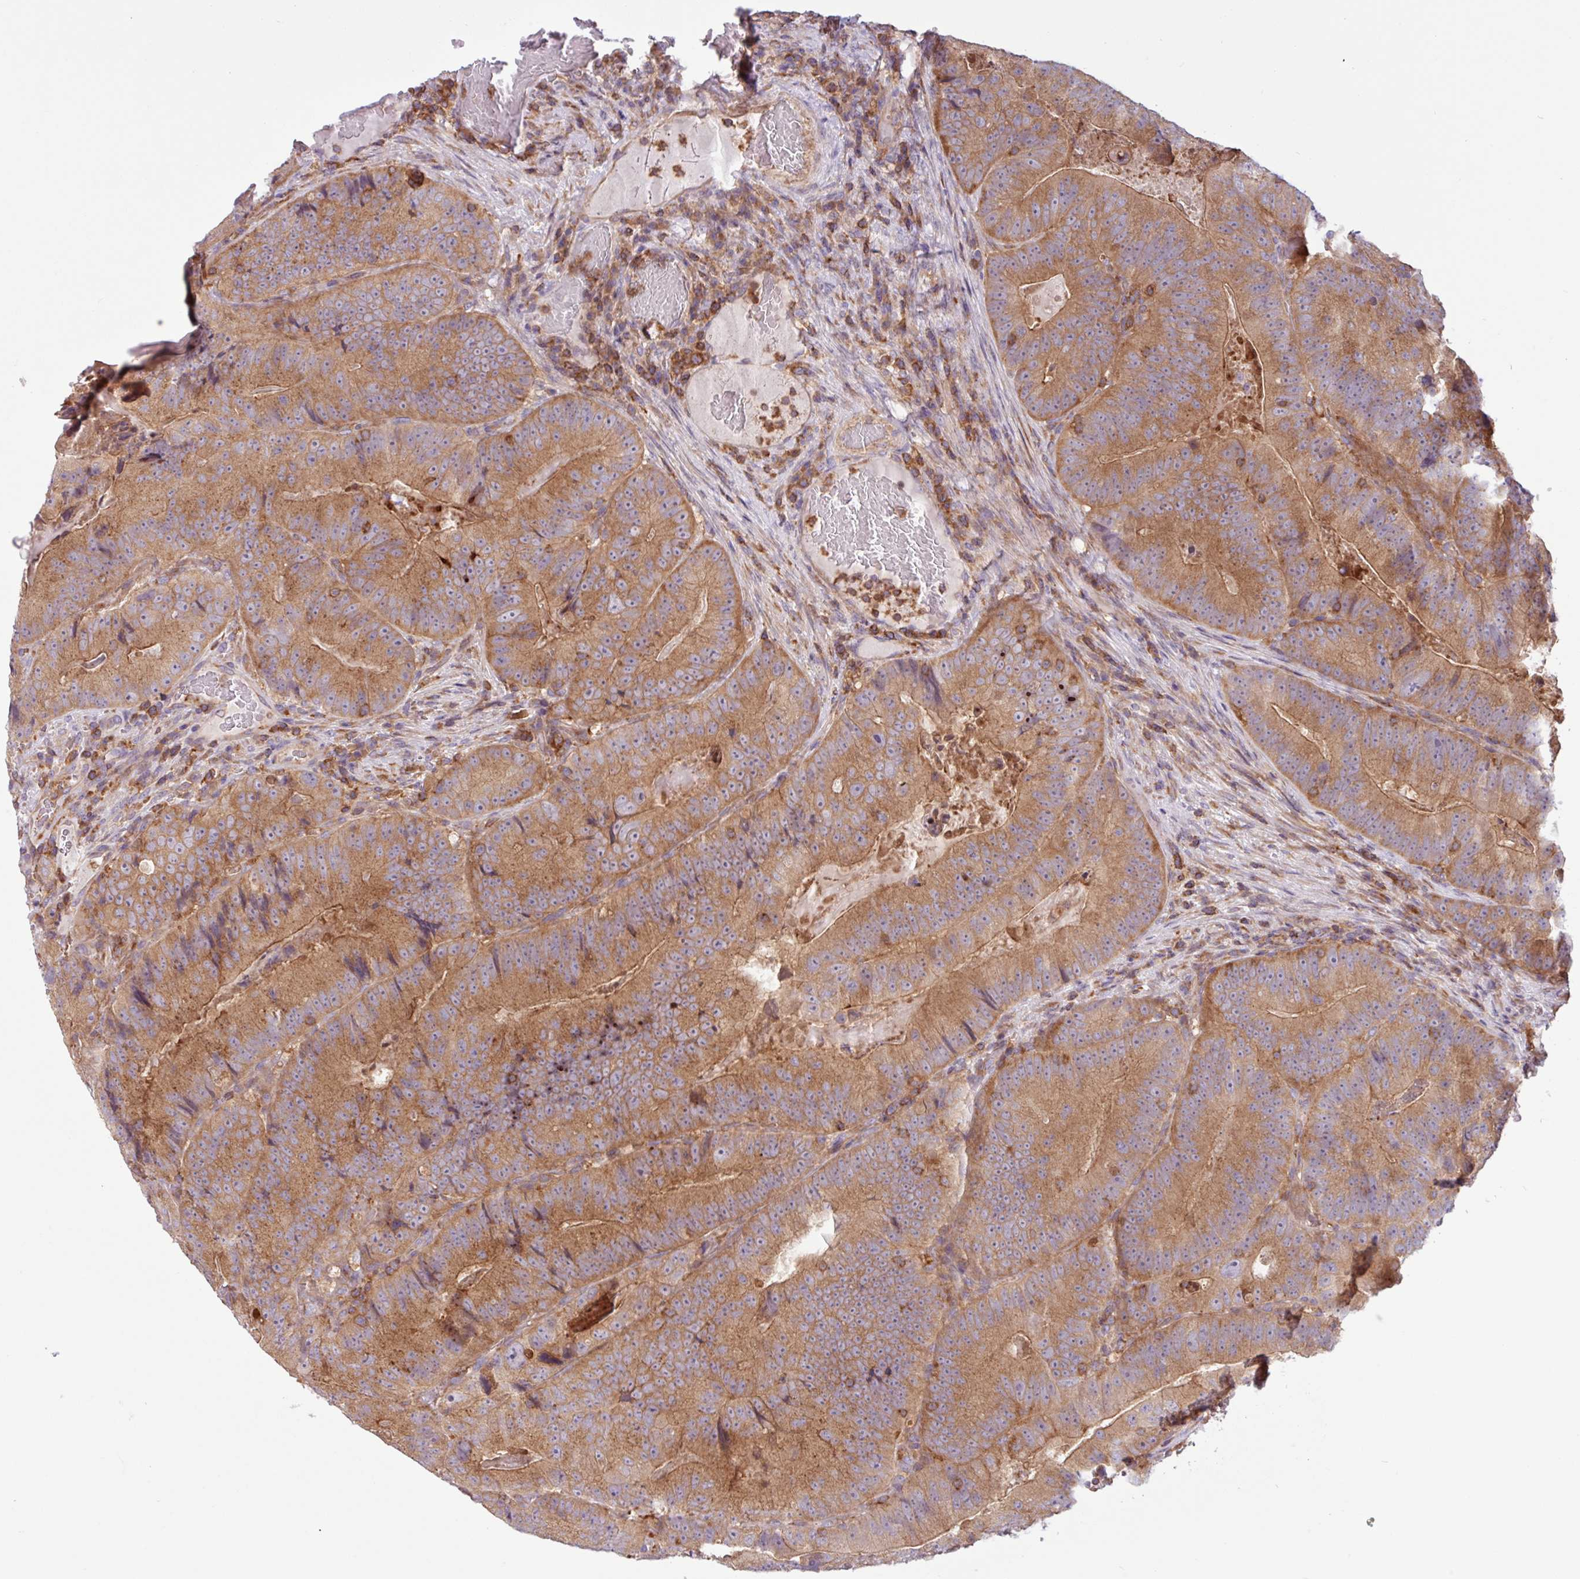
{"staining": {"intensity": "strong", "quantity": ">75%", "location": "cytoplasmic/membranous"}, "tissue": "colorectal cancer", "cell_type": "Tumor cells", "image_type": "cancer", "snomed": [{"axis": "morphology", "description": "Adenocarcinoma, NOS"}, {"axis": "topography", "description": "Colon"}], "caption": "This histopathology image exhibits colorectal cancer stained with immunohistochemistry (IHC) to label a protein in brown. The cytoplasmic/membranous of tumor cells show strong positivity for the protein. Nuclei are counter-stained blue.", "gene": "ACTR3", "patient": {"sex": "female", "age": 86}}